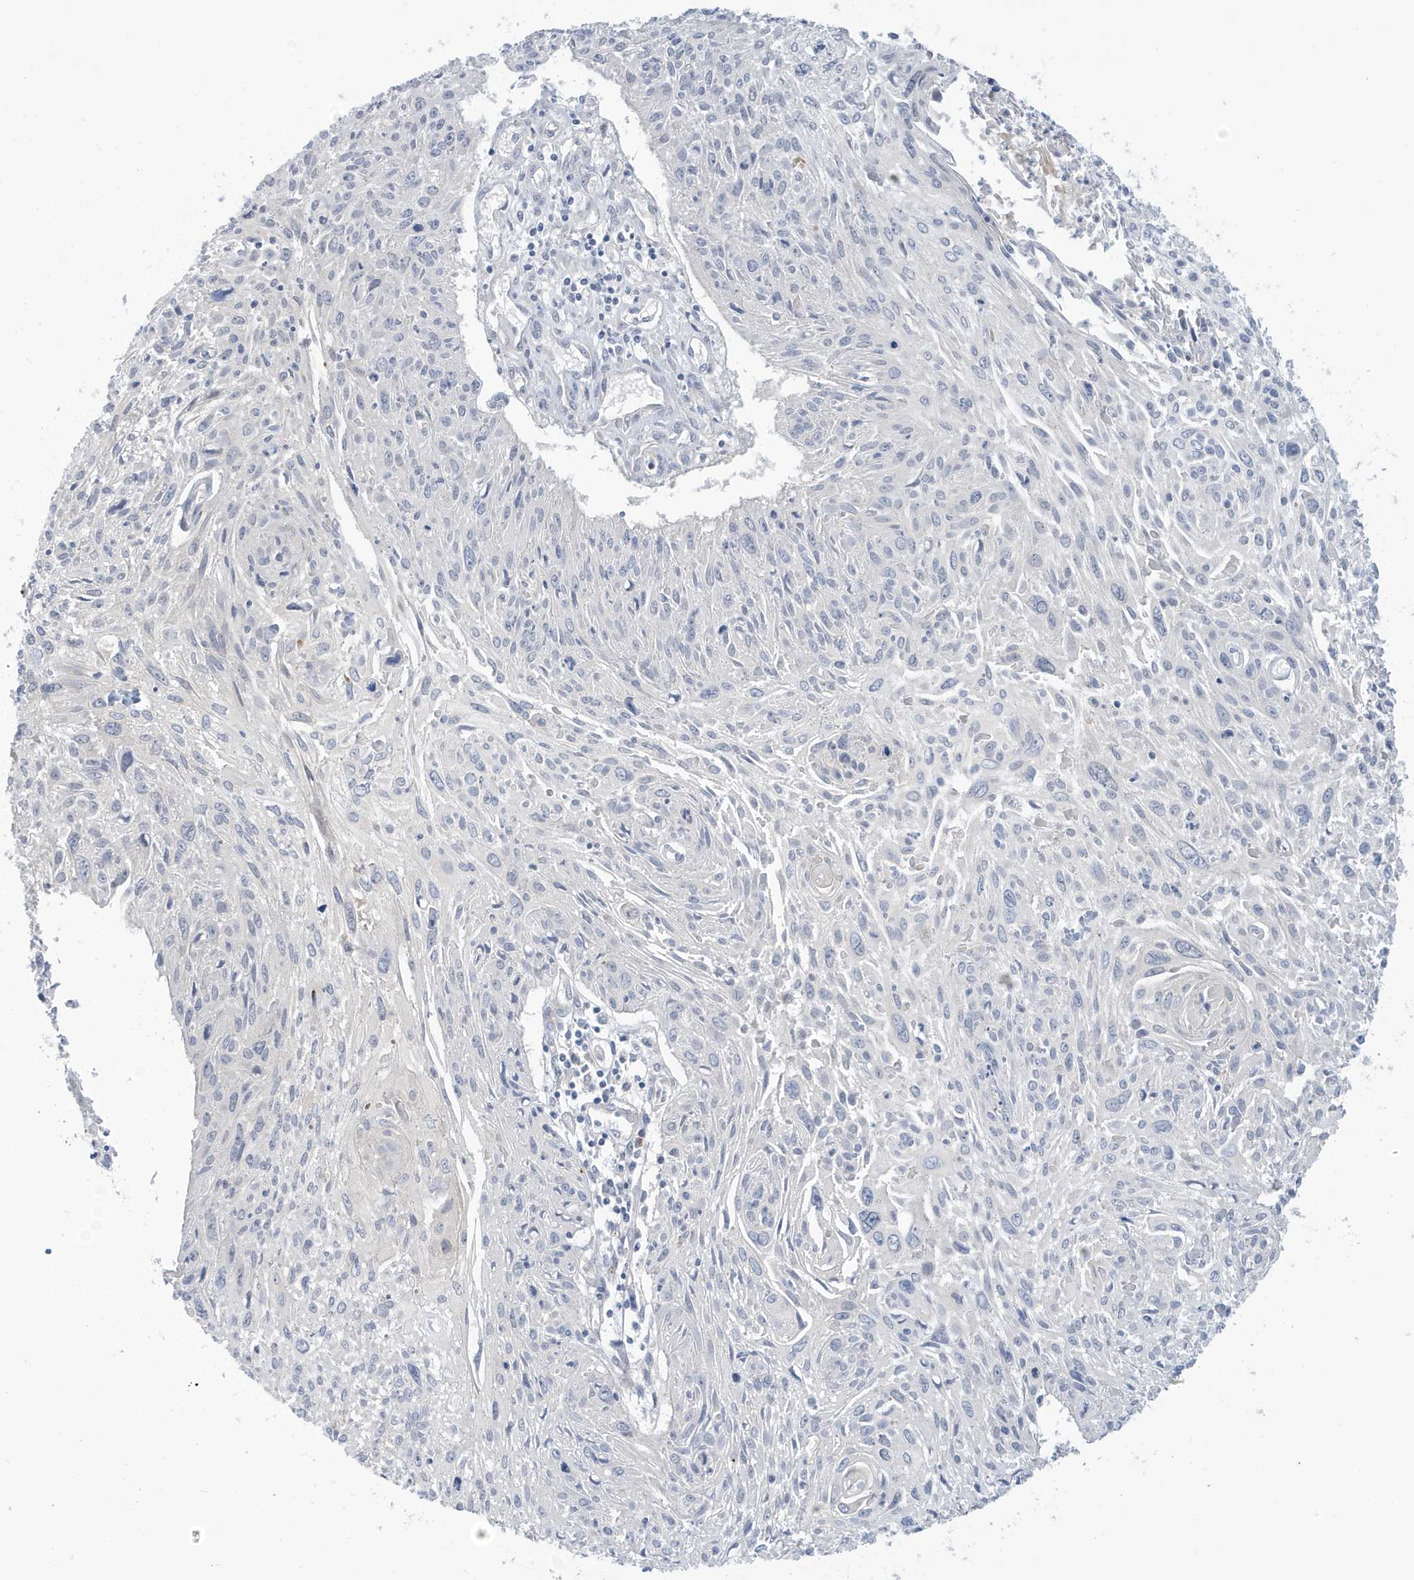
{"staining": {"intensity": "negative", "quantity": "none", "location": "none"}, "tissue": "cervical cancer", "cell_type": "Tumor cells", "image_type": "cancer", "snomed": [{"axis": "morphology", "description": "Squamous cell carcinoma, NOS"}, {"axis": "topography", "description": "Cervix"}], "caption": "Cervical cancer (squamous cell carcinoma) was stained to show a protein in brown. There is no significant positivity in tumor cells. (DAB (3,3'-diaminobenzidine) immunohistochemistry (IHC) visualized using brightfield microscopy, high magnification).", "gene": "VTA1", "patient": {"sex": "female", "age": 51}}